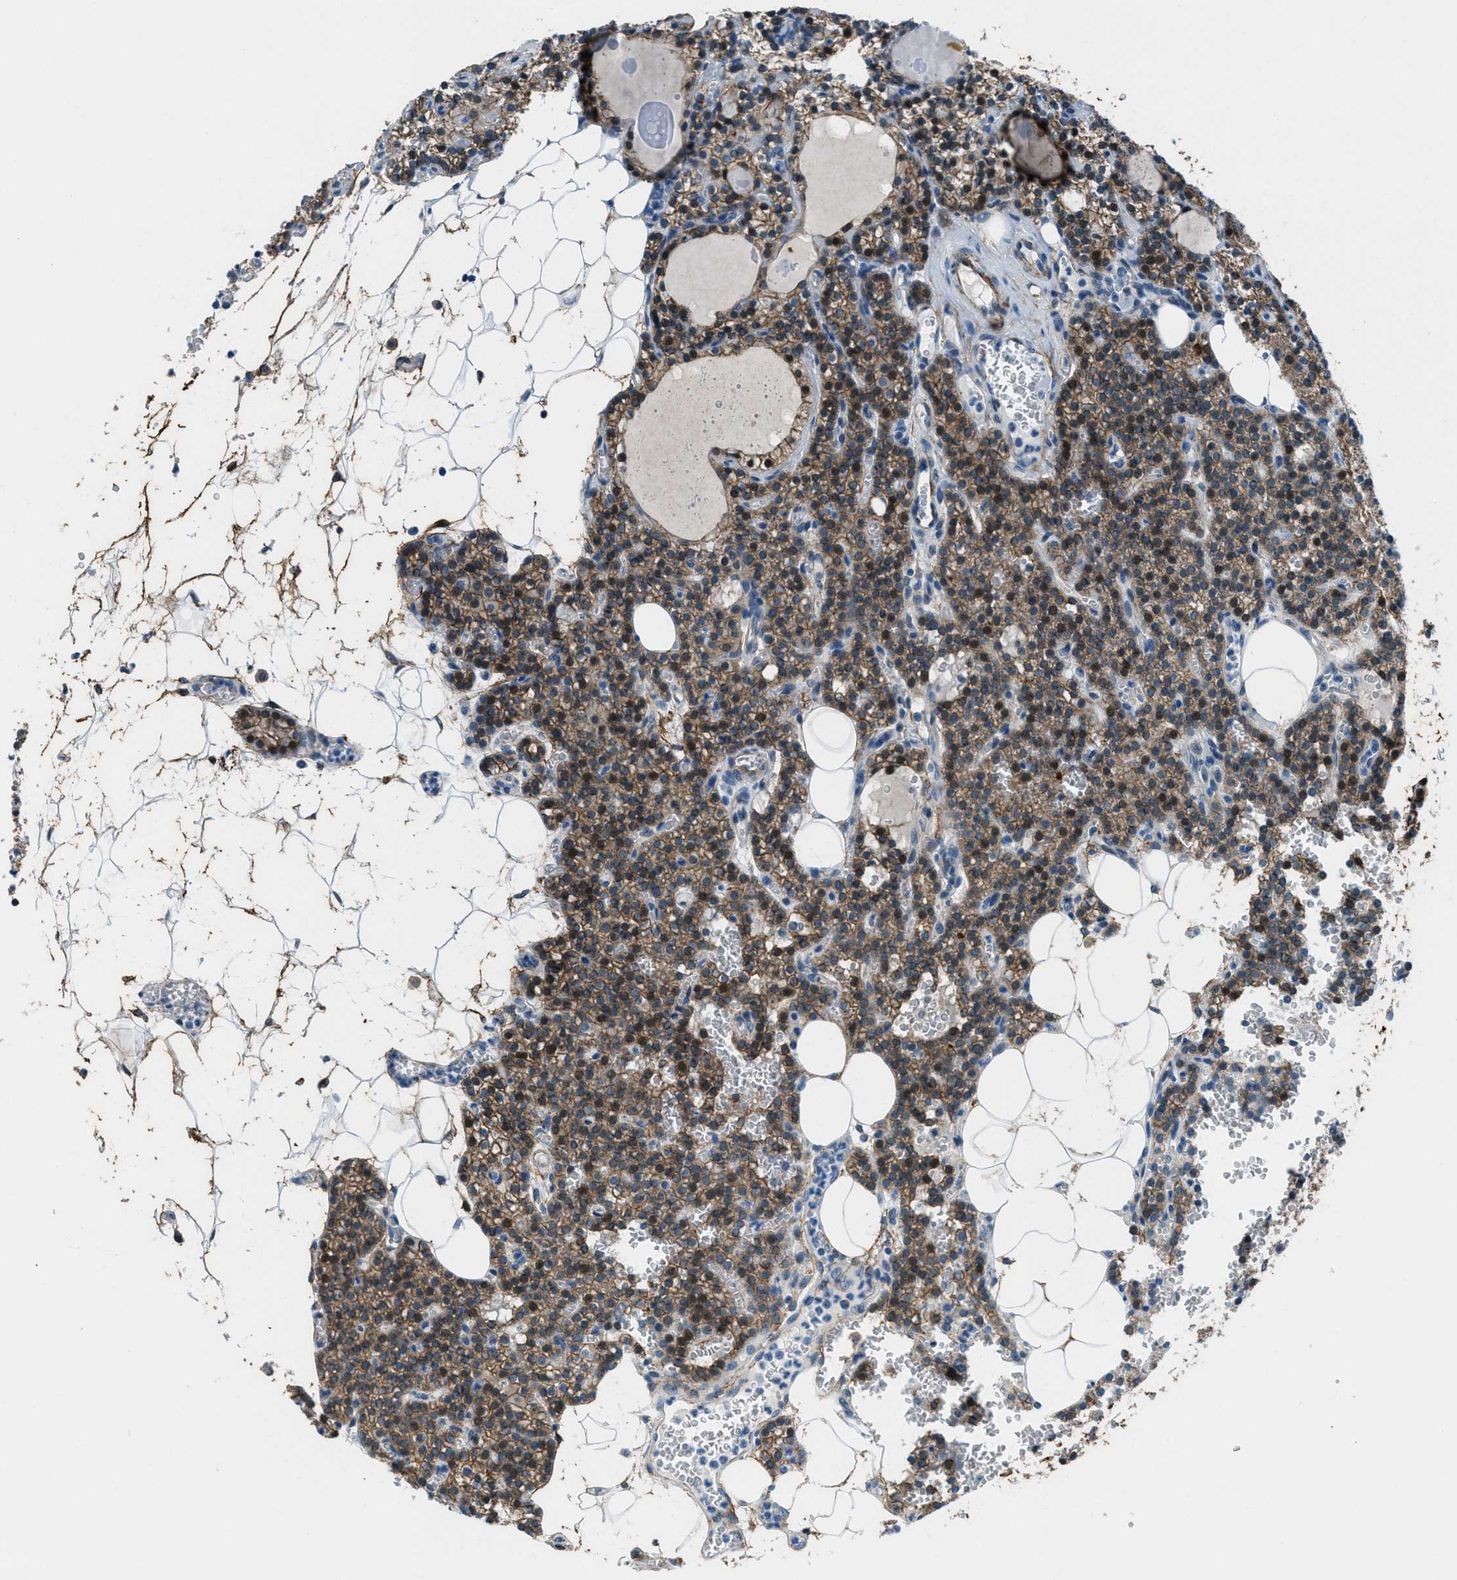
{"staining": {"intensity": "moderate", "quantity": ">75%", "location": "cytoplasmic/membranous,nuclear"}, "tissue": "parathyroid gland", "cell_type": "Glandular cells", "image_type": "normal", "snomed": [{"axis": "morphology", "description": "Normal tissue, NOS"}, {"axis": "morphology", "description": "Adenoma, NOS"}, {"axis": "topography", "description": "Parathyroid gland"}], "caption": "Normal parathyroid gland was stained to show a protein in brown. There is medium levels of moderate cytoplasmic/membranous,nuclear staining in about >75% of glandular cells.", "gene": "FBN1", "patient": {"sex": "female", "age": 58}}